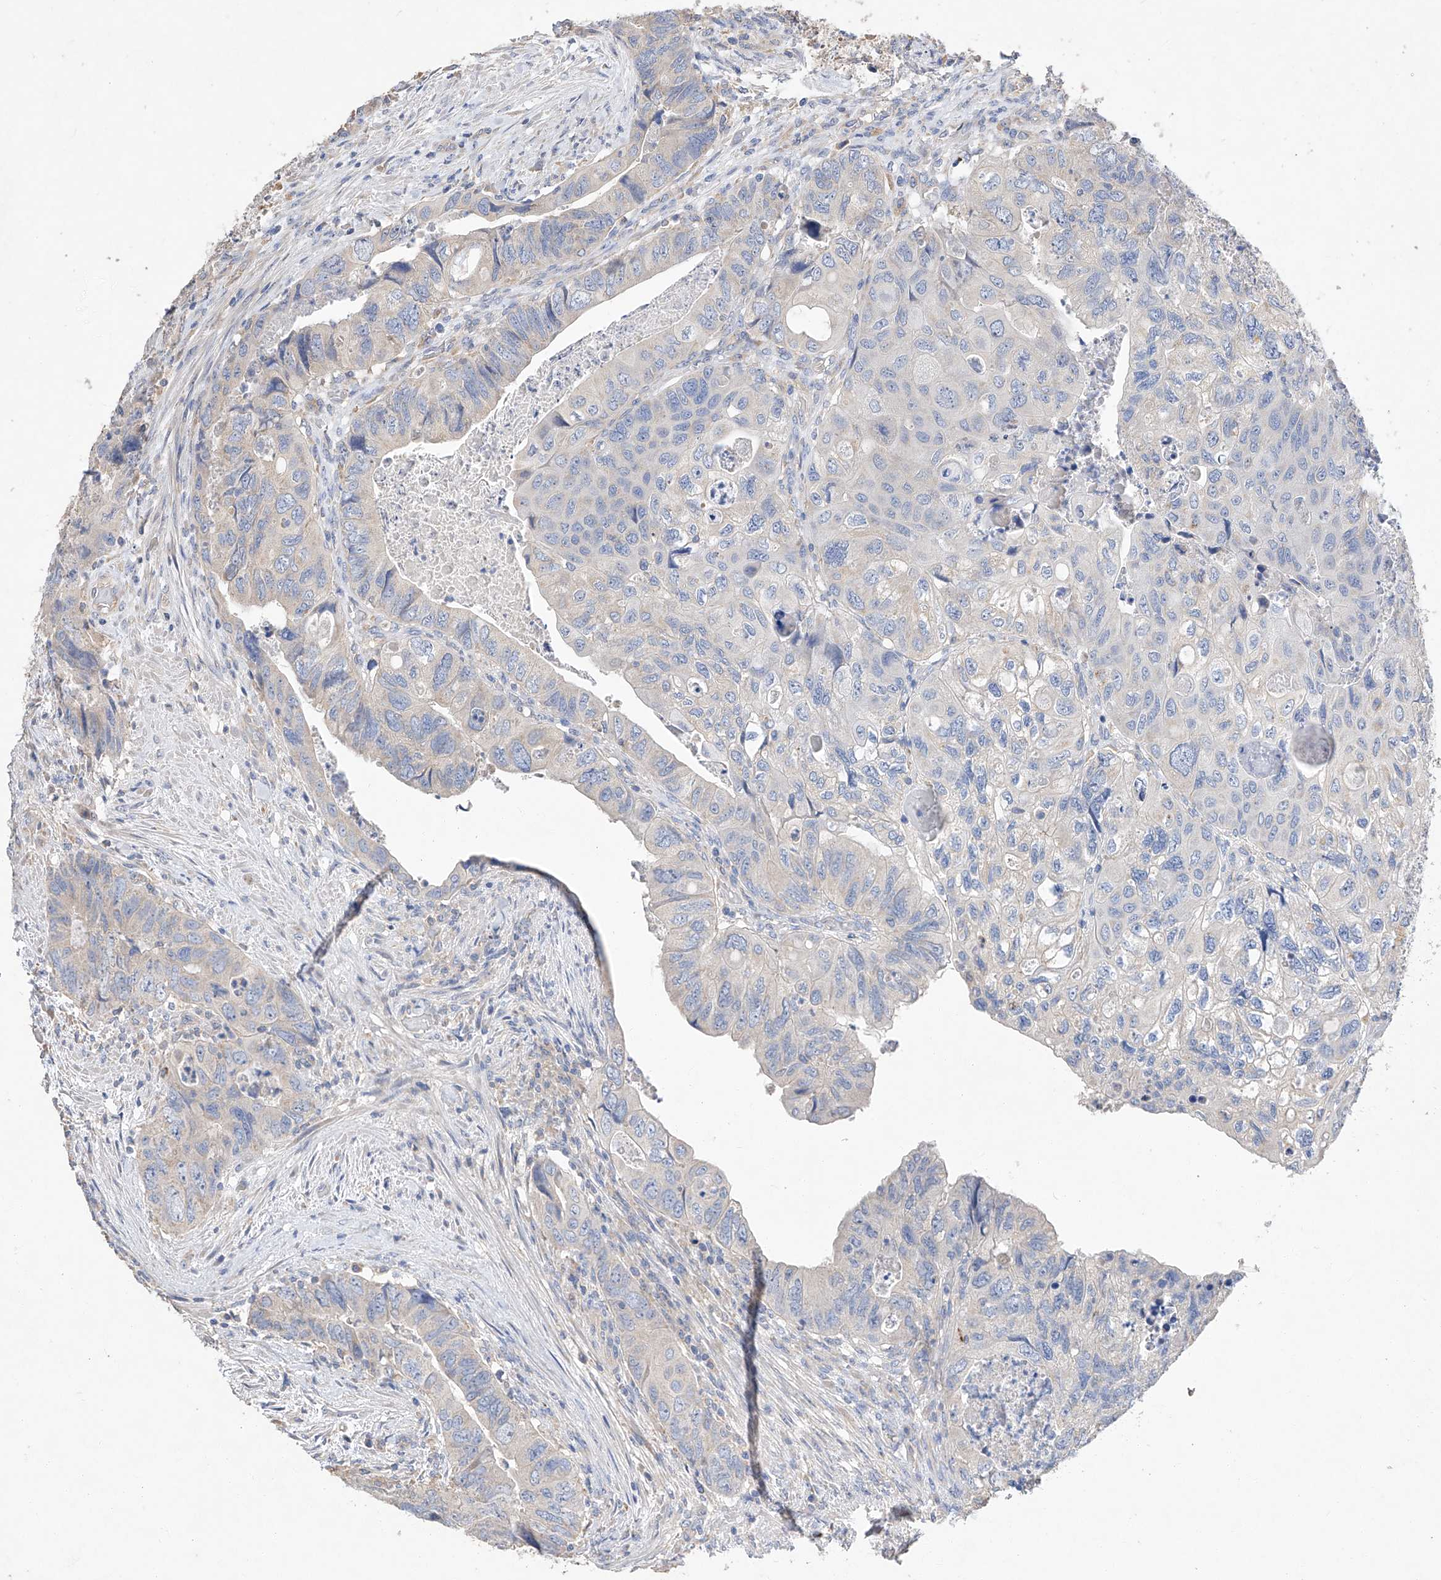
{"staining": {"intensity": "negative", "quantity": "none", "location": "none"}, "tissue": "colorectal cancer", "cell_type": "Tumor cells", "image_type": "cancer", "snomed": [{"axis": "morphology", "description": "Adenocarcinoma, NOS"}, {"axis": "topography", "description": "Rectum"}], "caption": "IHC photomicrograph of human adenocarcinoma (colorectal) stained for a protein (brown), which shows no positivity in tumor cells.", "gene": "AMD1", "patient": {"sex": "male", "age": 63}}